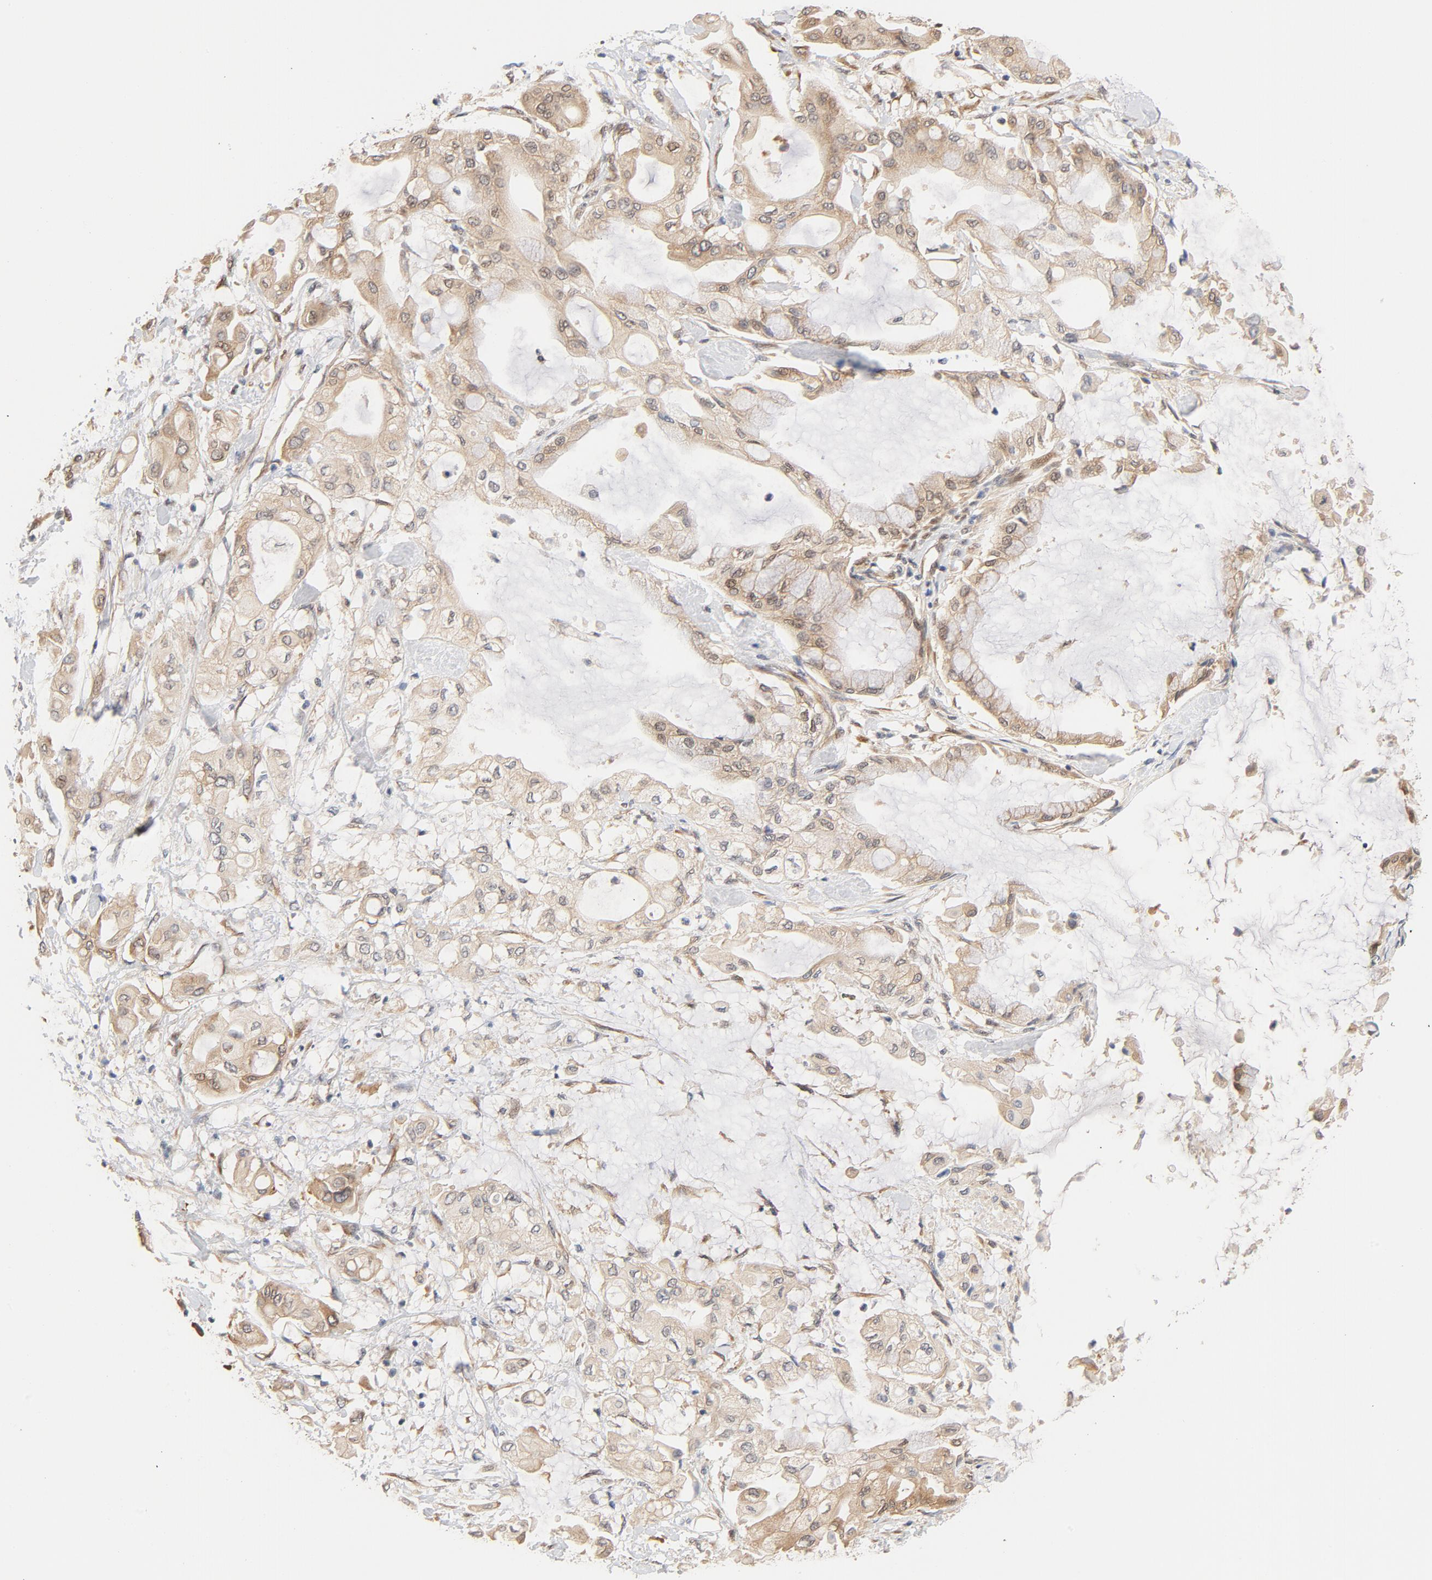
{"staining": {"intensity": "weak", "quantity": ">75%", "location": "cytoplasmic/membranous"}, "tissue": "pancreatic cancer", "cell_type": "Tumor cells", "image_type": "cancer", "snomed": [{"axis": "morphology", "description": "Adenocarcinoma, NOS"}, {"axis": "morphology", "description": "Adenocarcinoma, metastatic, NOS"}, {"axis": "topography", "description": "Lymph node"}, {"axis": "topography", "description": "Pancreas"}, {"axis": "topography", "description": "Duodenum"}], "caption": "Human metastatic adenocarcinoma (pancreatic) stained with a brown dye displays weak cytoplasmic/membranous positive staining in approximately >75% of tumor cells.", "gene": "EIF4E", "patient": {"sex": "female", "age": 64}}